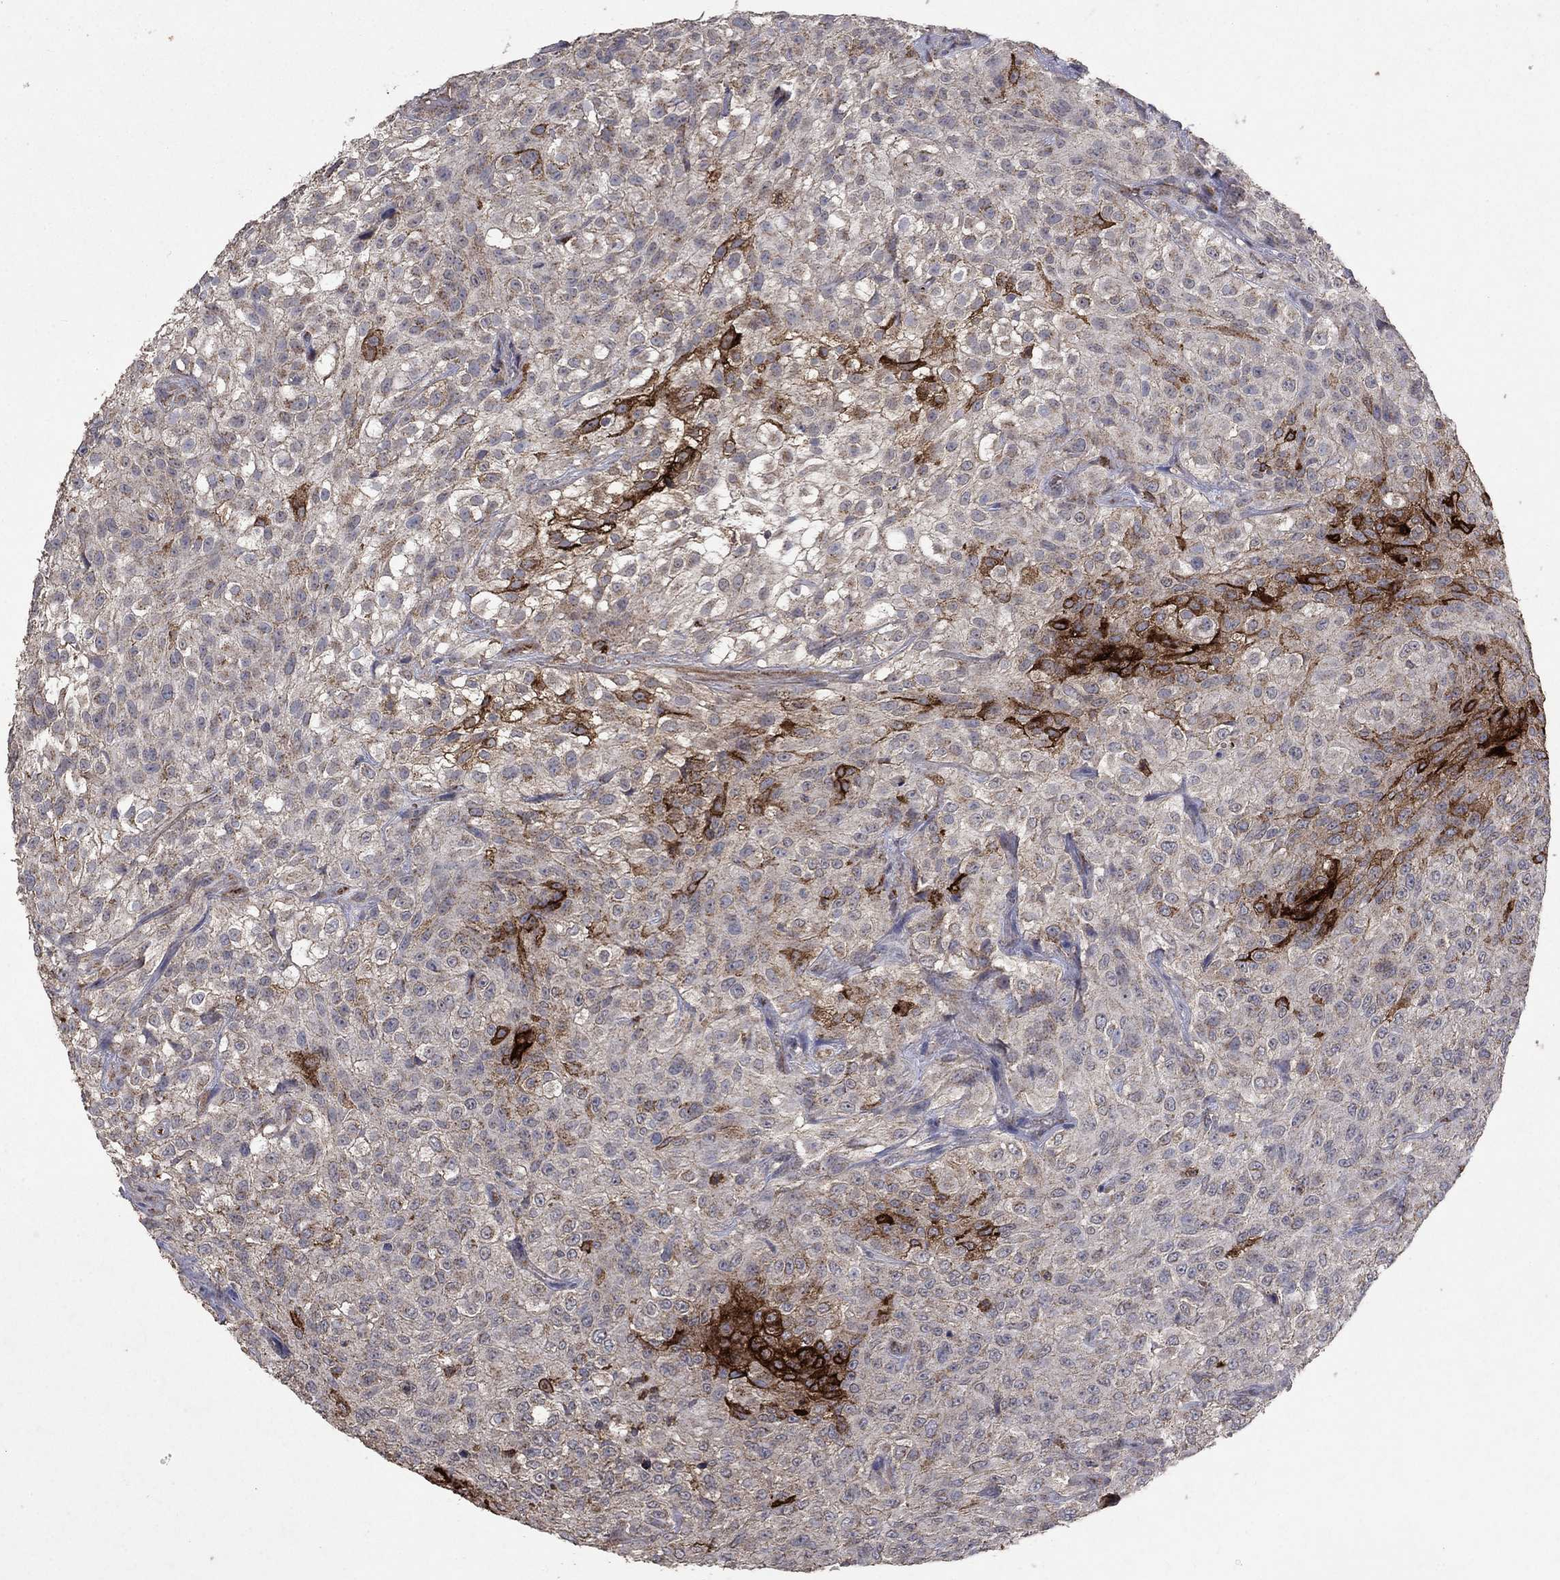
{"staining": {"intensity": "strong", "quantity": "<25%", "location": "cytoplasmic/membranous"}, "tissue": "urothelial cancer", "cell_type": "Tumor cells", "image_type": "cancer", "snomed": [{"axis": "morphology", "description": "Urothelial carcinoma, High grade"}, {"axis": "topography", "description": "Urinary bladder"}], "caption": "An image of high-grade urothelial carcinoma stained for a protein reveals strong cytoplasmic/membranous brown staining in tumor cells. The staining was performed using DAB, with brown indicating positive protein expression. Nuclei are stained blue with hematoxylin.", "gene": "CD24", "patient": {"sex": "male", "age": 56}}